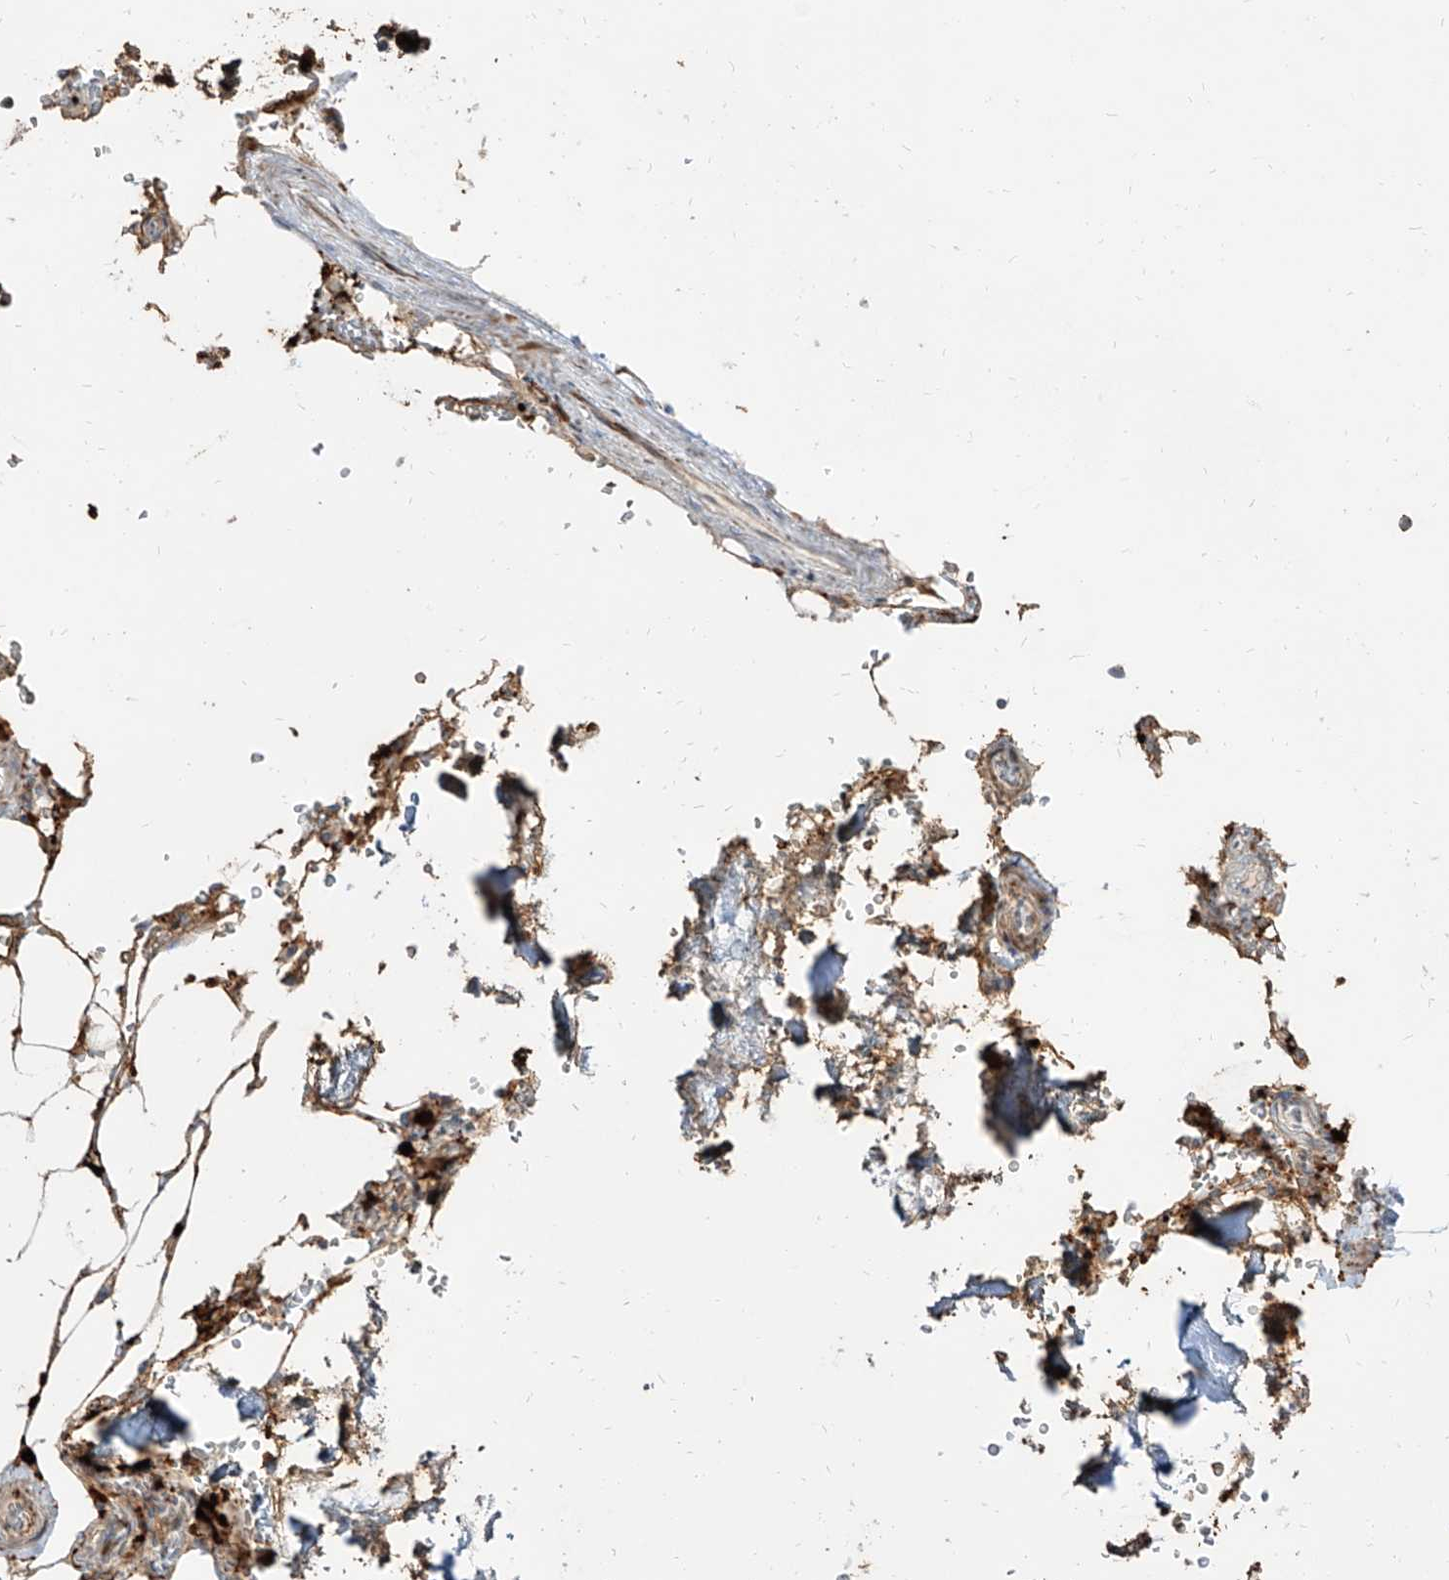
{"staining": {"intensity": "negative", "quantity": "none", "location": "none"}, "tissue": "bone marrow", "cell_type": "Hematopoietic cells", "image_type": "normal", "snomed": [{"axis": "morphology", "description": "Normal tissue, NOS"}, {"axis": "topography", "description": "Bone marrow"}], "caption": "High magnification brightfield microscopy of benign bone marrow stained with DAB (brown) and counterstained with hematoxylin (blue): hematopoietic cells show no significant expression. (Immunohistochemistry (ihc), brightfield microscopy, high magnification).", "gene": "KYNU", "patient": {"sex": "male", "age": 70}}